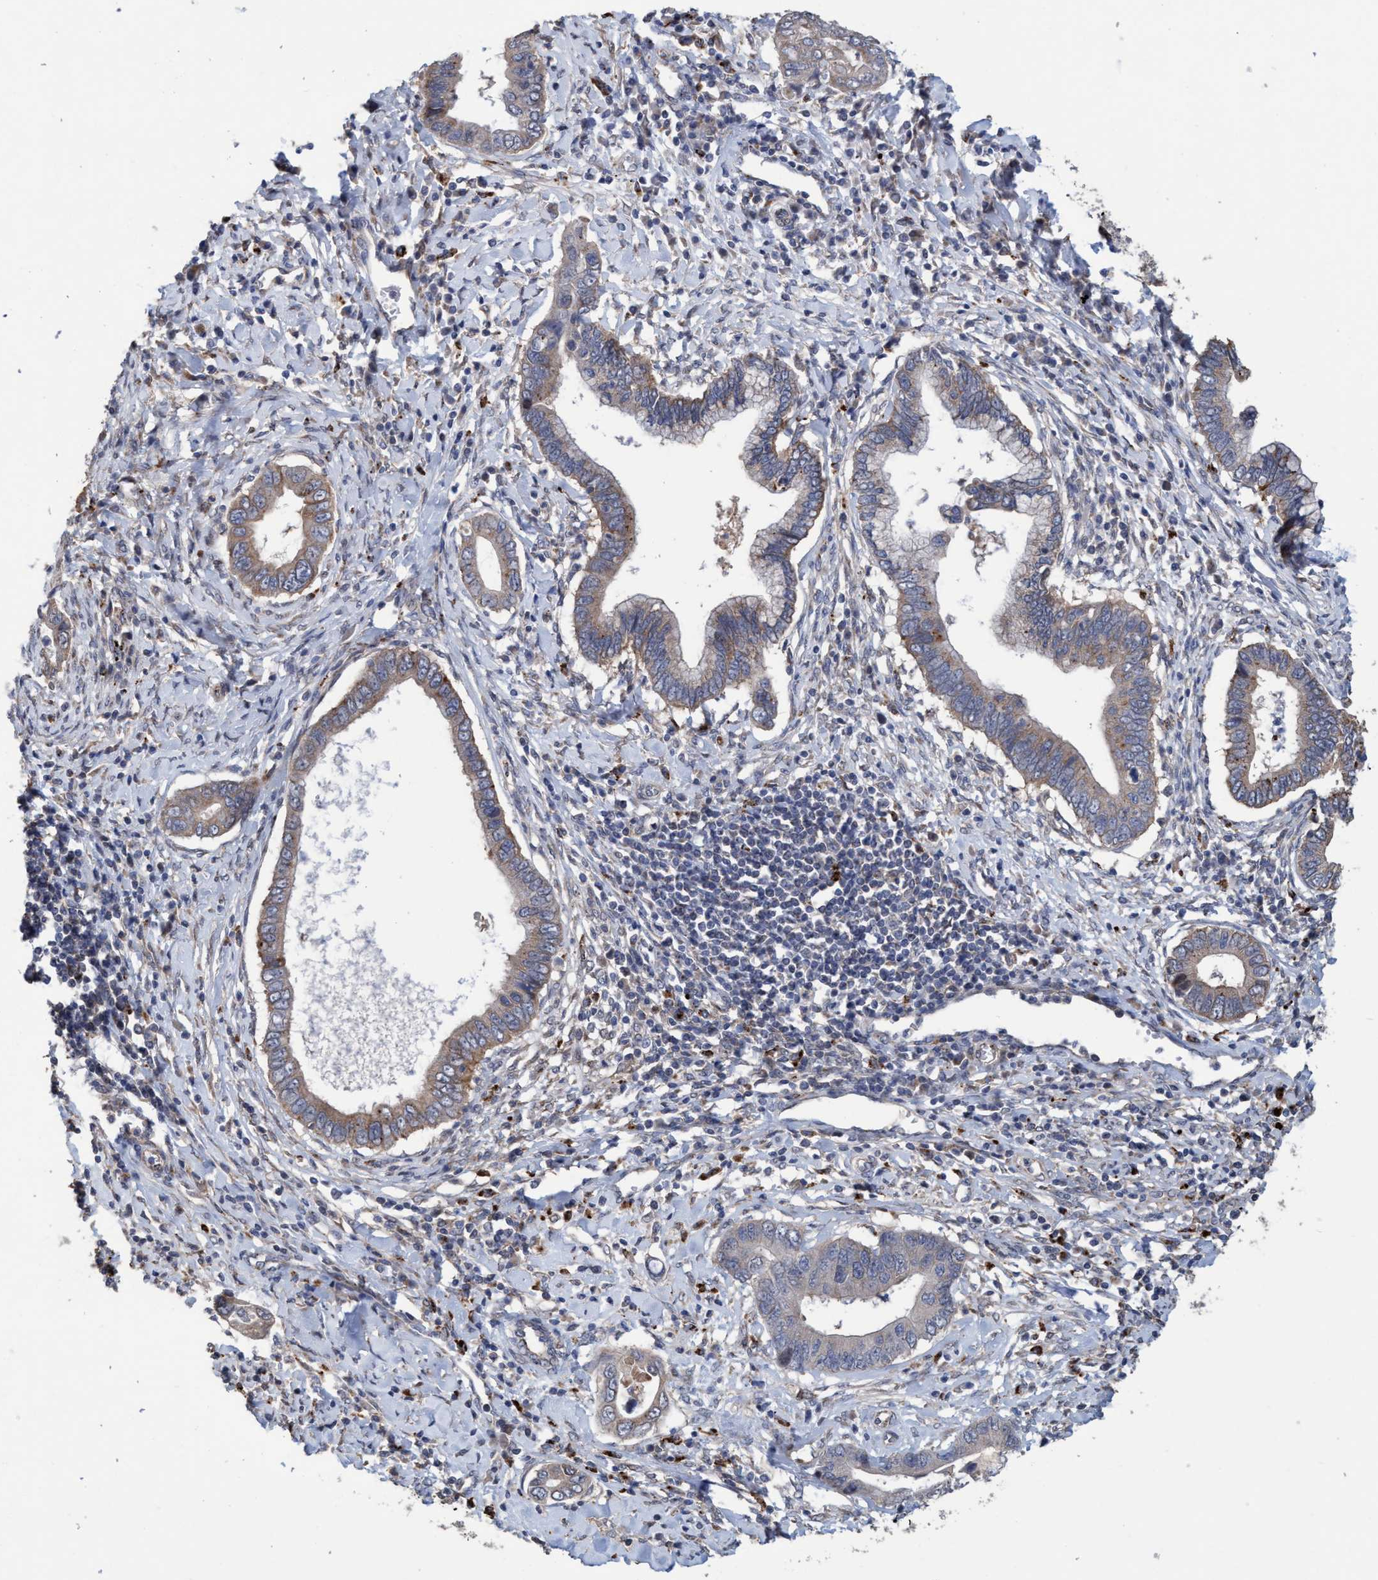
{"staining": {"intensity": "weak", "quantity": "25%-75%", "location": "cytoplasmic/membranous"}, "tissue": "cervical cancer", "cell_type": "Tumor cells", "image_type": "cancer", "snomed": [{"axis": "morphology", "description": "Adenocarcinoma, NOS"}, {"axis": "topography", "description": "Cervix"}], "caption": "Protein analysis of cervical cancer (adenocarcinoma) tissue shows weak cytoplasmic/membranous expression in about 25%-75% of tumor cells. Using DAB (brown) and hematoxylin (blue) stains, captured at high magnification using brightfield microscopy.", "gene": "BBS9", "patient": {"sex": "female", "age": 44}}